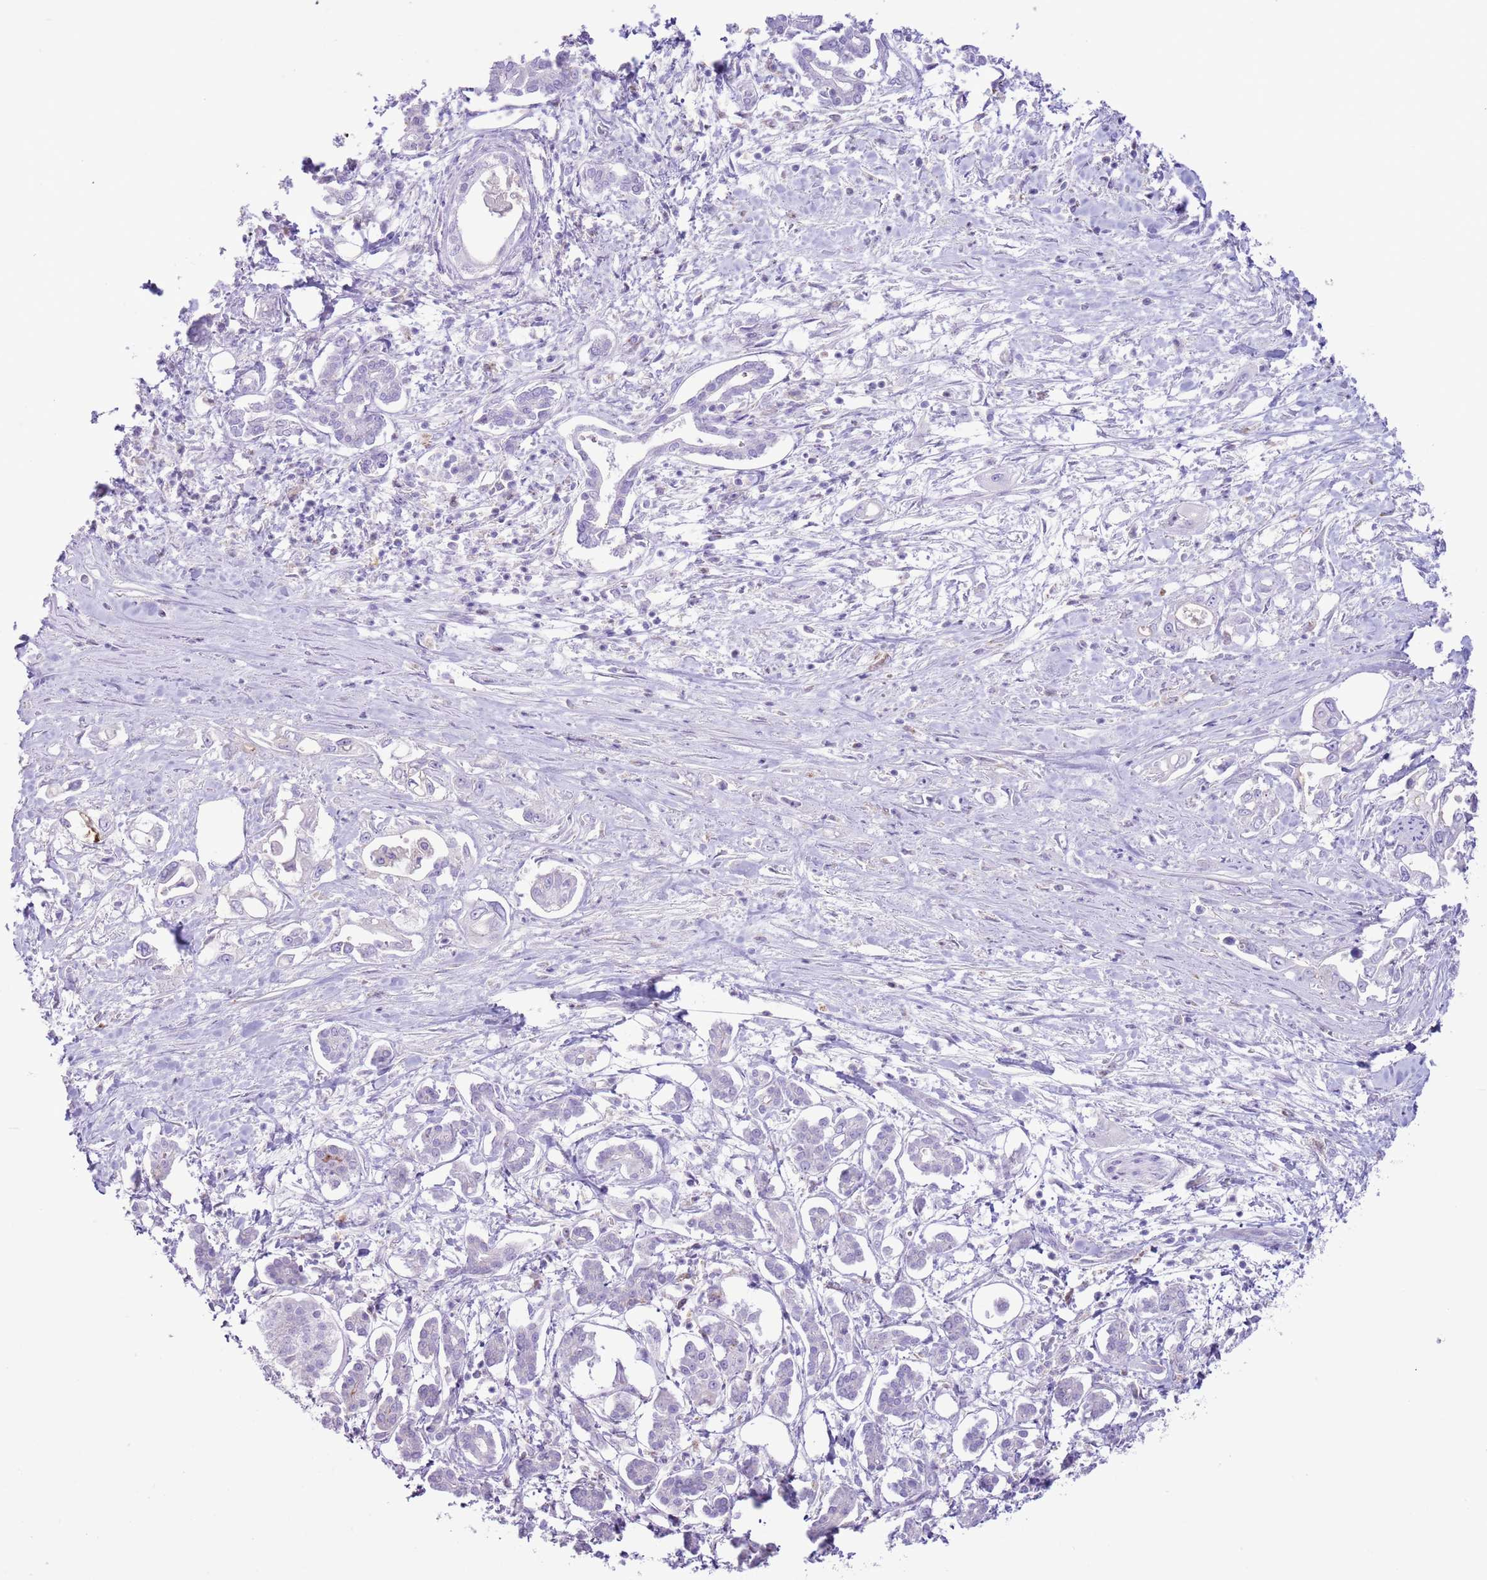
{"staining": {"intensity": "negative", "quantity": "none", "location": "none"}, "tissue": "pancreatic cancer", "cell_type": "Tumor cells", "image_type": "cancer", "snomed": [{"axis": "morphology", "description": "Adenocarcinoma, NOS"}, {"axis": "topography", "description": "Pancreas"}], "caption": "The immunohistochemistry (IHC) photomicrograph has no significant expression in tumor cells of adenocarcinoma (pancreatic) tissue.", "gene": "ZNF697", "patient": {"sex": "male", "age": 61}}